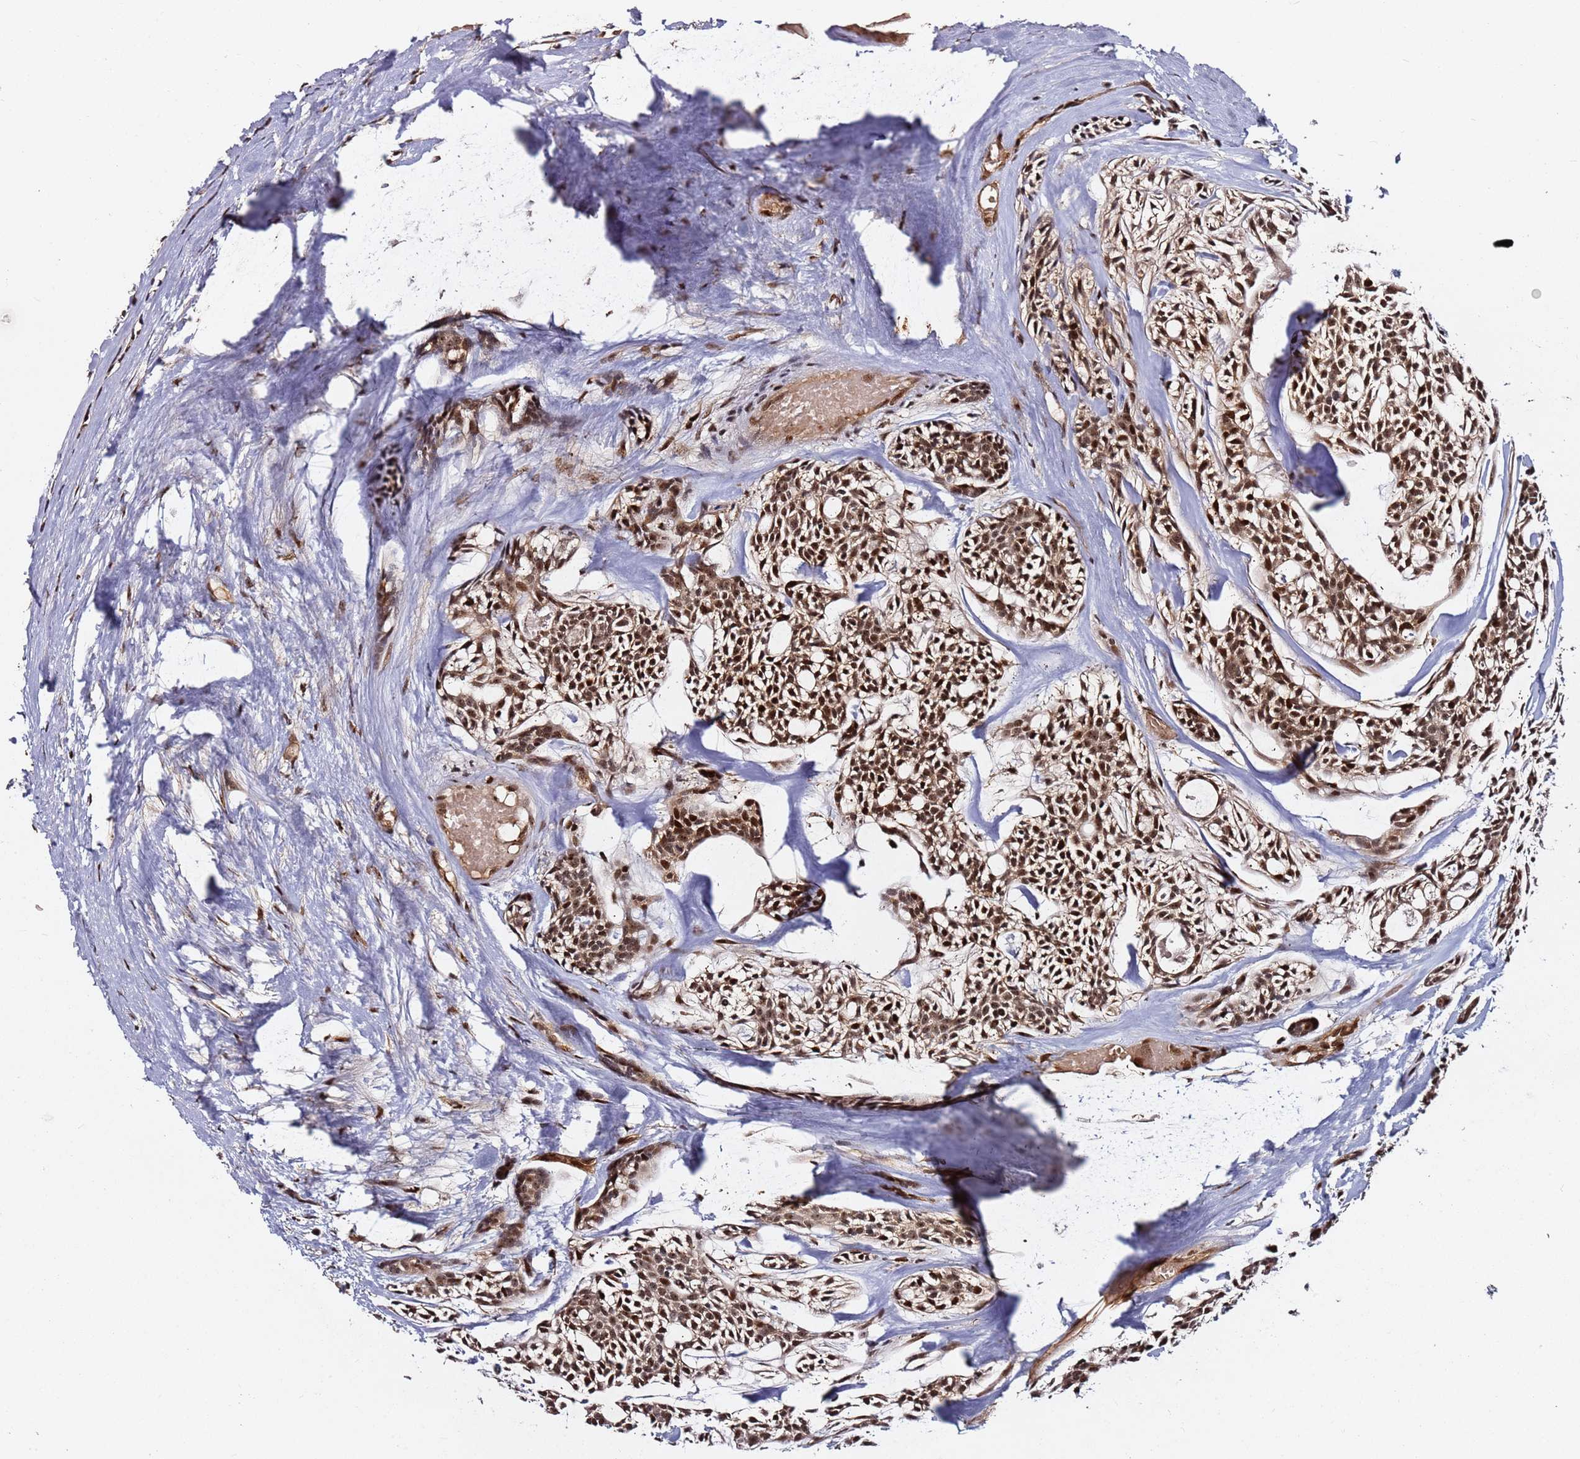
{"staining": {"intensity": "strong", "quantity": ">75%", "location": "cytoplasmic/membranous,nuclear"}, "tissue": "head and neck cancer", "cell_type": "Tumor cells", "image_type": "cancer", "snomed": [{"axis": "morphology", "description": "Adenocarcinoma, NOS"}, {"axis": "topography", "description": "Salivary gland"}, {"axis": "topography", "description": "Head-Neck"}], "caption": "Immunohistochemical staining of human adenocarcinoma (head and neck) shows high levels of strong cytoplasmic/membranous and nuclear protein staining in approximately >75% of tumor cells.", "gene": "RGS18", "patient": {"sex": "male", "age": 55}}